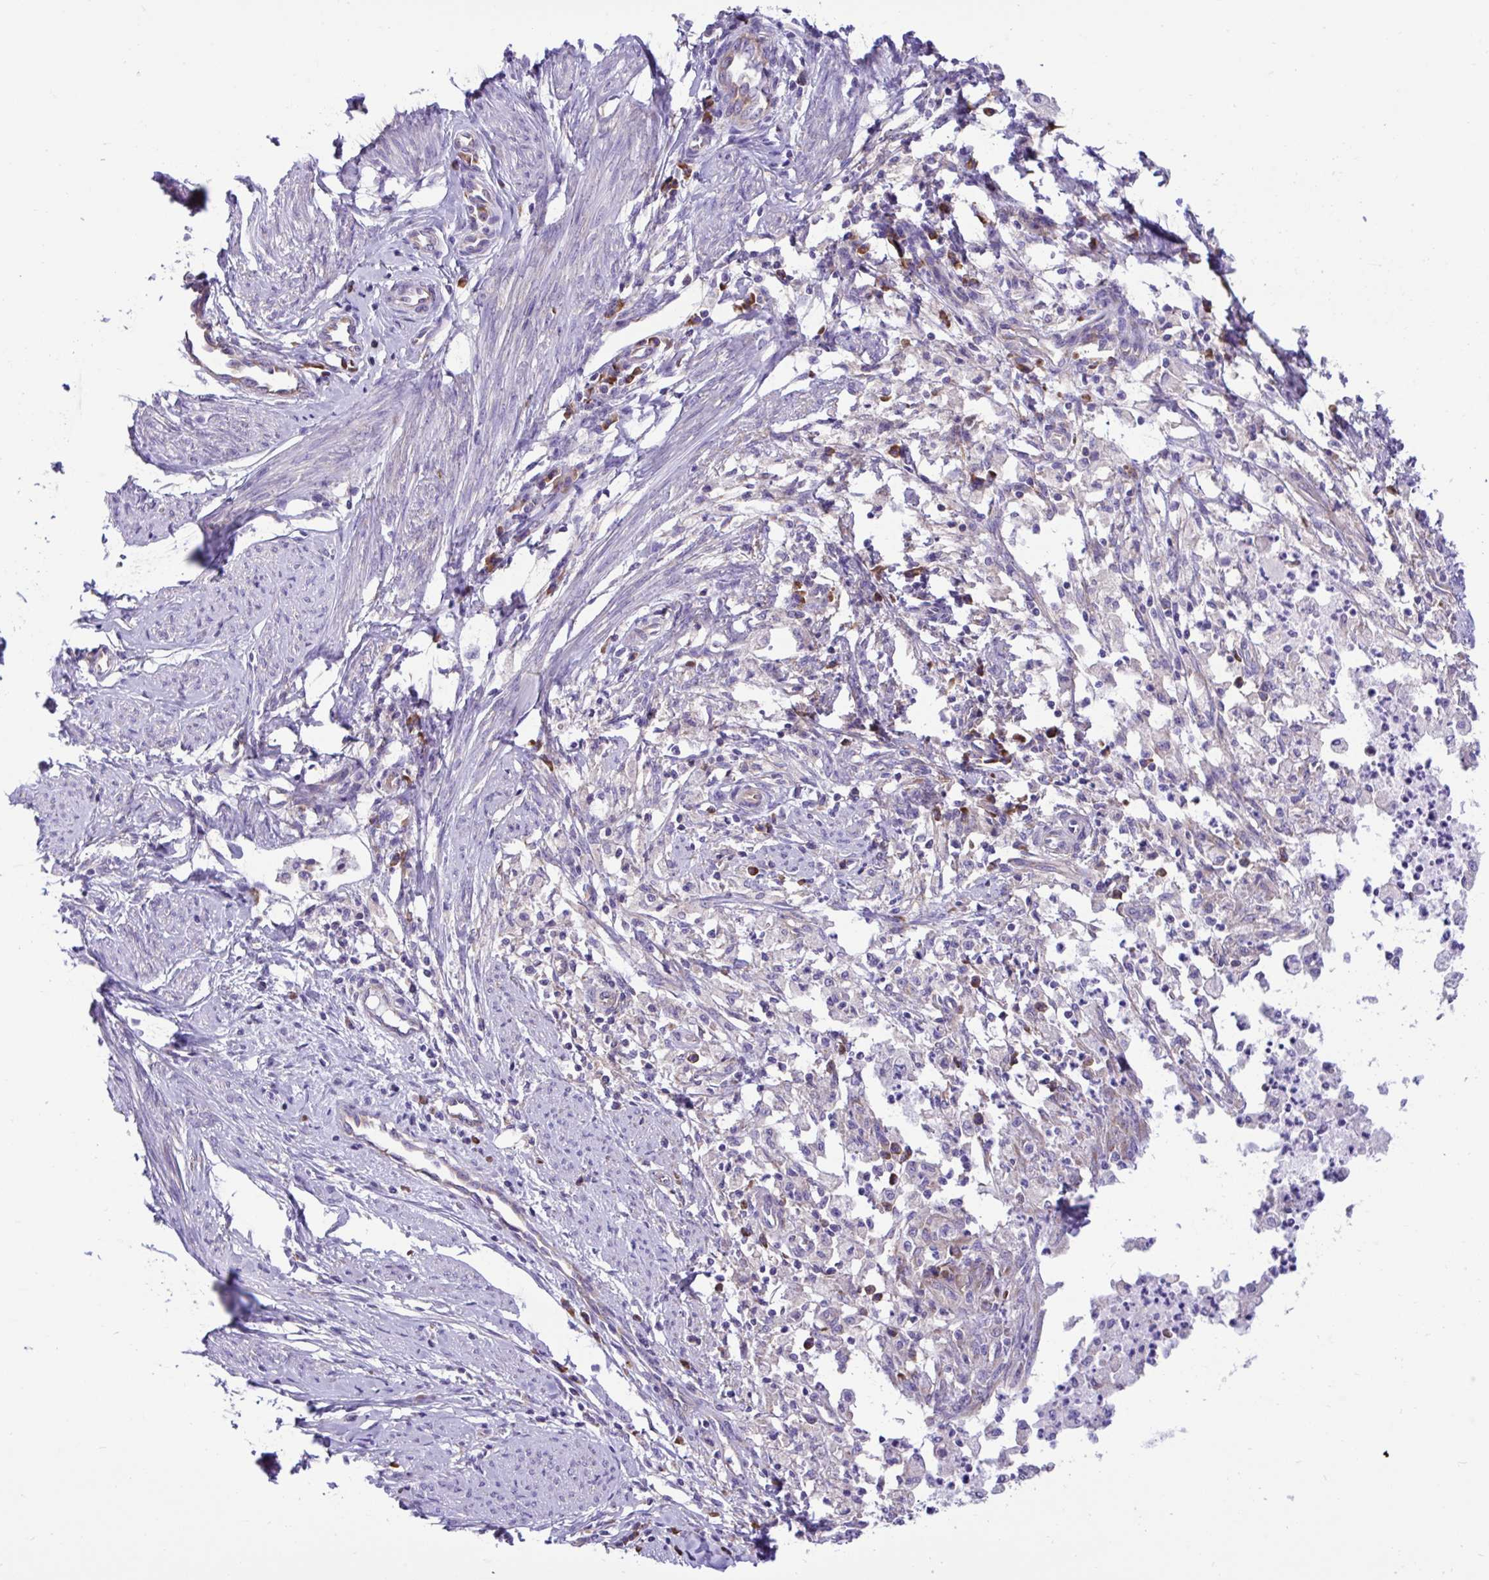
{"staining": {"intensity": "negative", "quantity": "none", "location": "none"}, "tissue": "cervical cancer", "cell_type": "Tumor cells", "image_type": "cancer", "snomed": [{"axis": "morphology", "description": "Adenocarcinoma, NOS"}, {"axis": "topography", "description": "Cervix"}], "caption": "Immunohistochemistry (IHC) micrograph of neoplastic tissue: adenocarcinoma (cervical) stained with DAB (3,3'-diaminobenzidine) displays no significant protein staining in tumor cells.", "gene": "RPL7", "patient": {"sex": "female", "age": 36}}